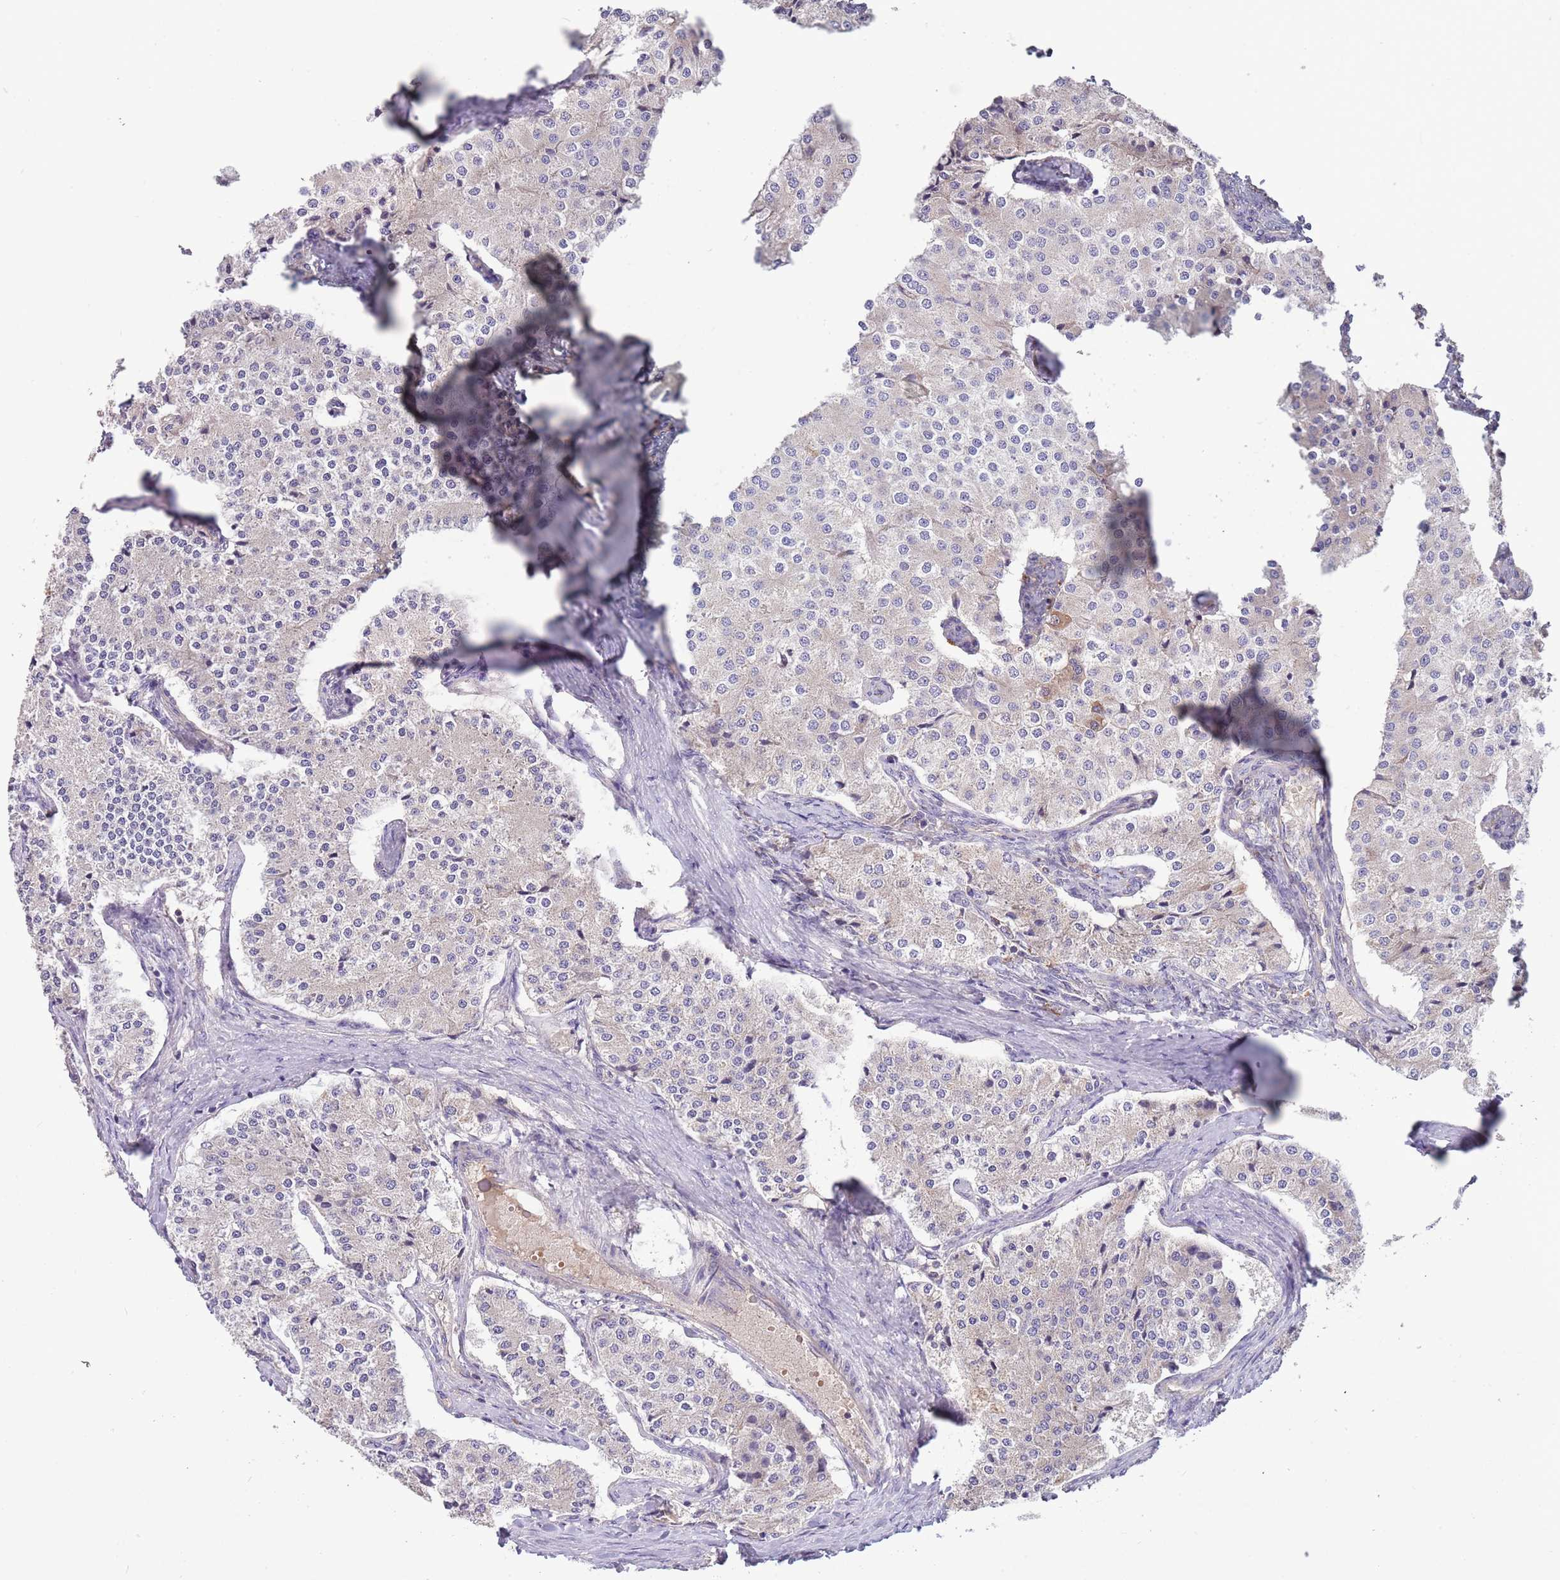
{"staining": {"intensity": "negative", "quantity": "none", "location": "none"}, "tissue": "carcinoid", "cell_type": "Tumor cells", "image_type": "cancer", "snomed": [{"axis": "morphology", "description": "Carcinoid, malignant, NOS"}, {"axis": "topography", "description": "Colon"}], "caption": "Immunohistochemistry (IHC) photomicrograph of neoplastic tissue: carcinoid (malignant) stained with DAB (3,3'-diaminobenzidine) shows no significant protein positivity in tumor cells.", "gene": "TRMO", "patient": {"sex": "female", "age": 52}}